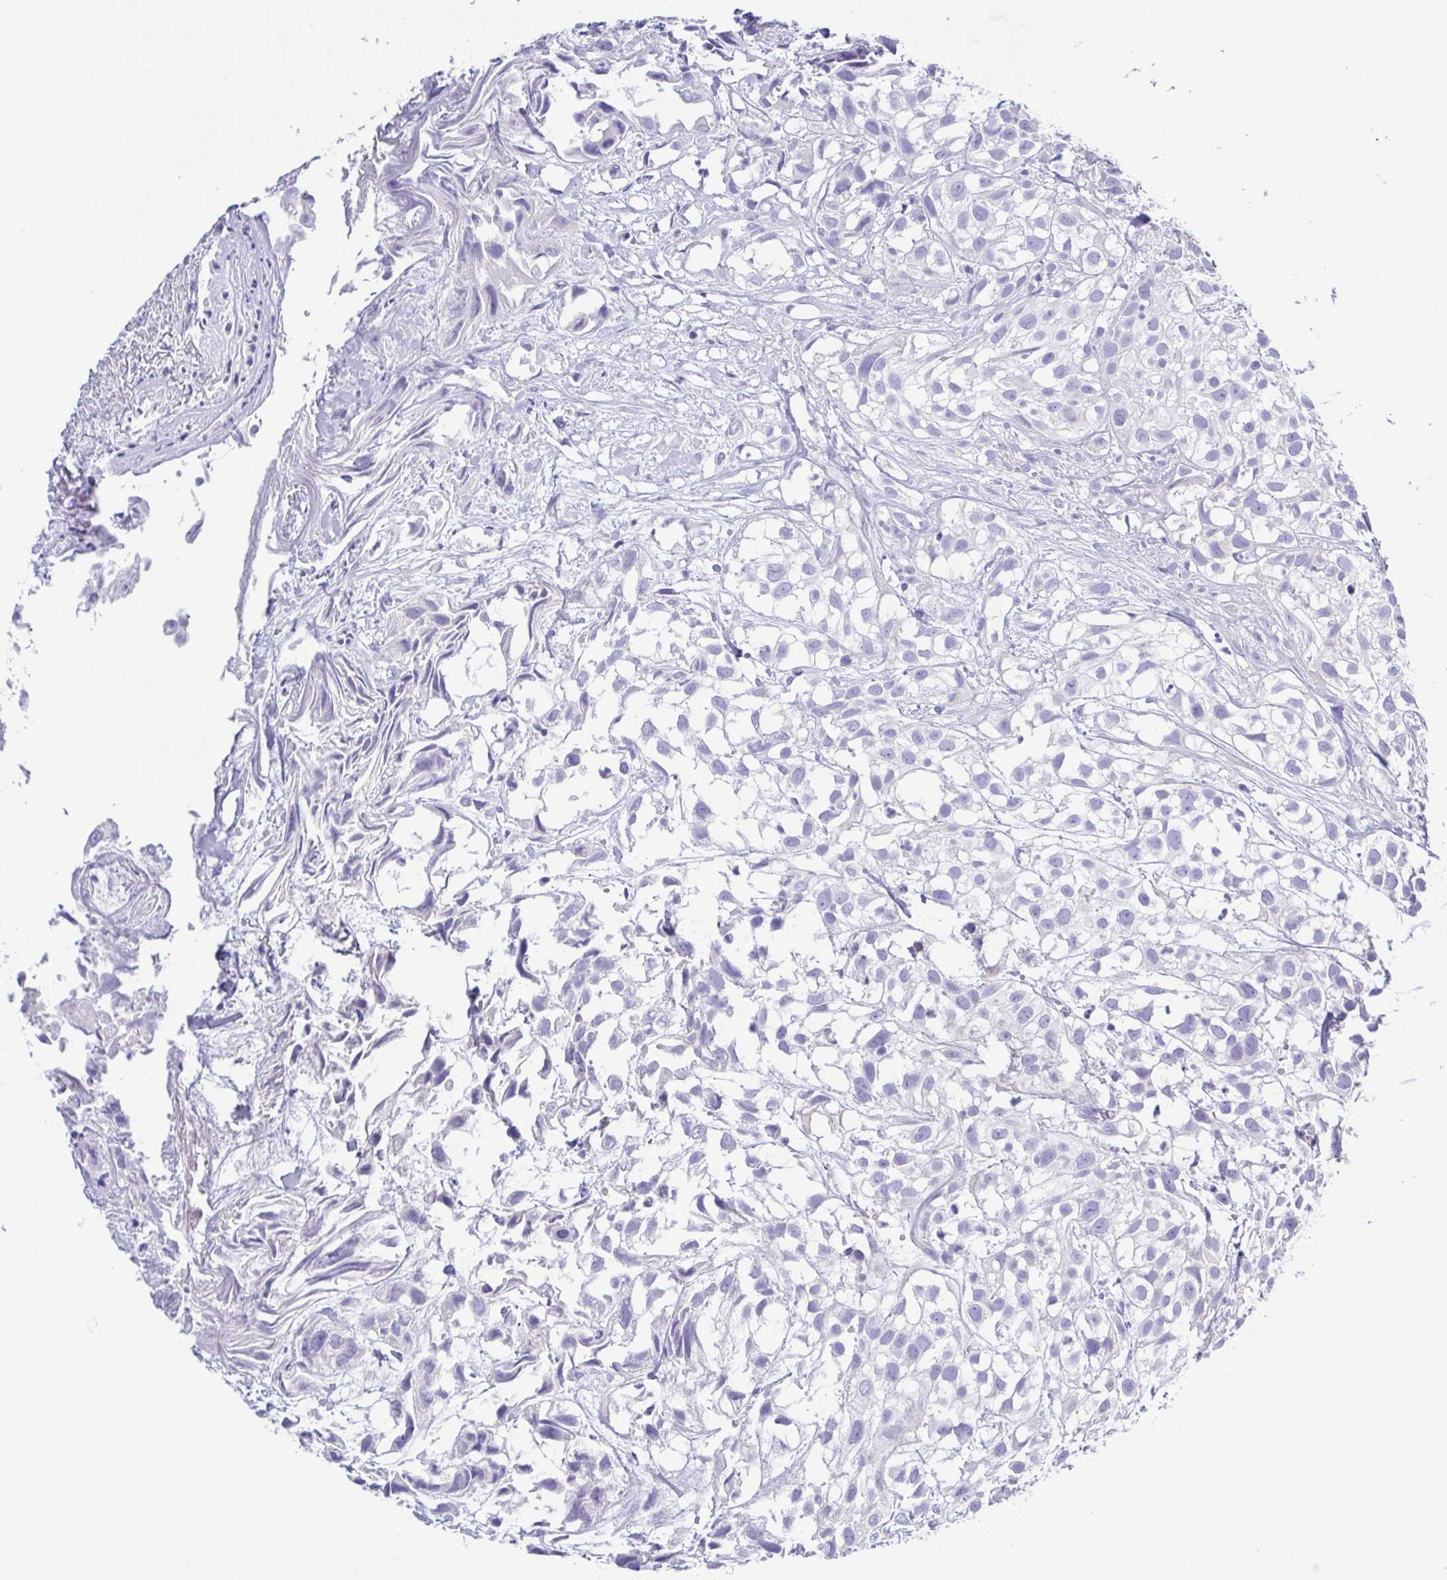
{"staining": {"intensity": "negative", "quantity": "none", "location": "none"}, "tissue": "urothelial cancer", "cell_type": "Tumor cells", "image_type": "cancer", "snomed": [{"axis": "morphology", "description": "Urothelial carcinoma, High grade"}, {"axis": "topography", "description": "Urinary bladder"}], "caption": "Immunohistochemical staining of urothelial carcinoma (high-grade) shows no significant positivity in tumor cells.", "gene": "A1BG", "patient": {"sex": "male", "age": 56}}